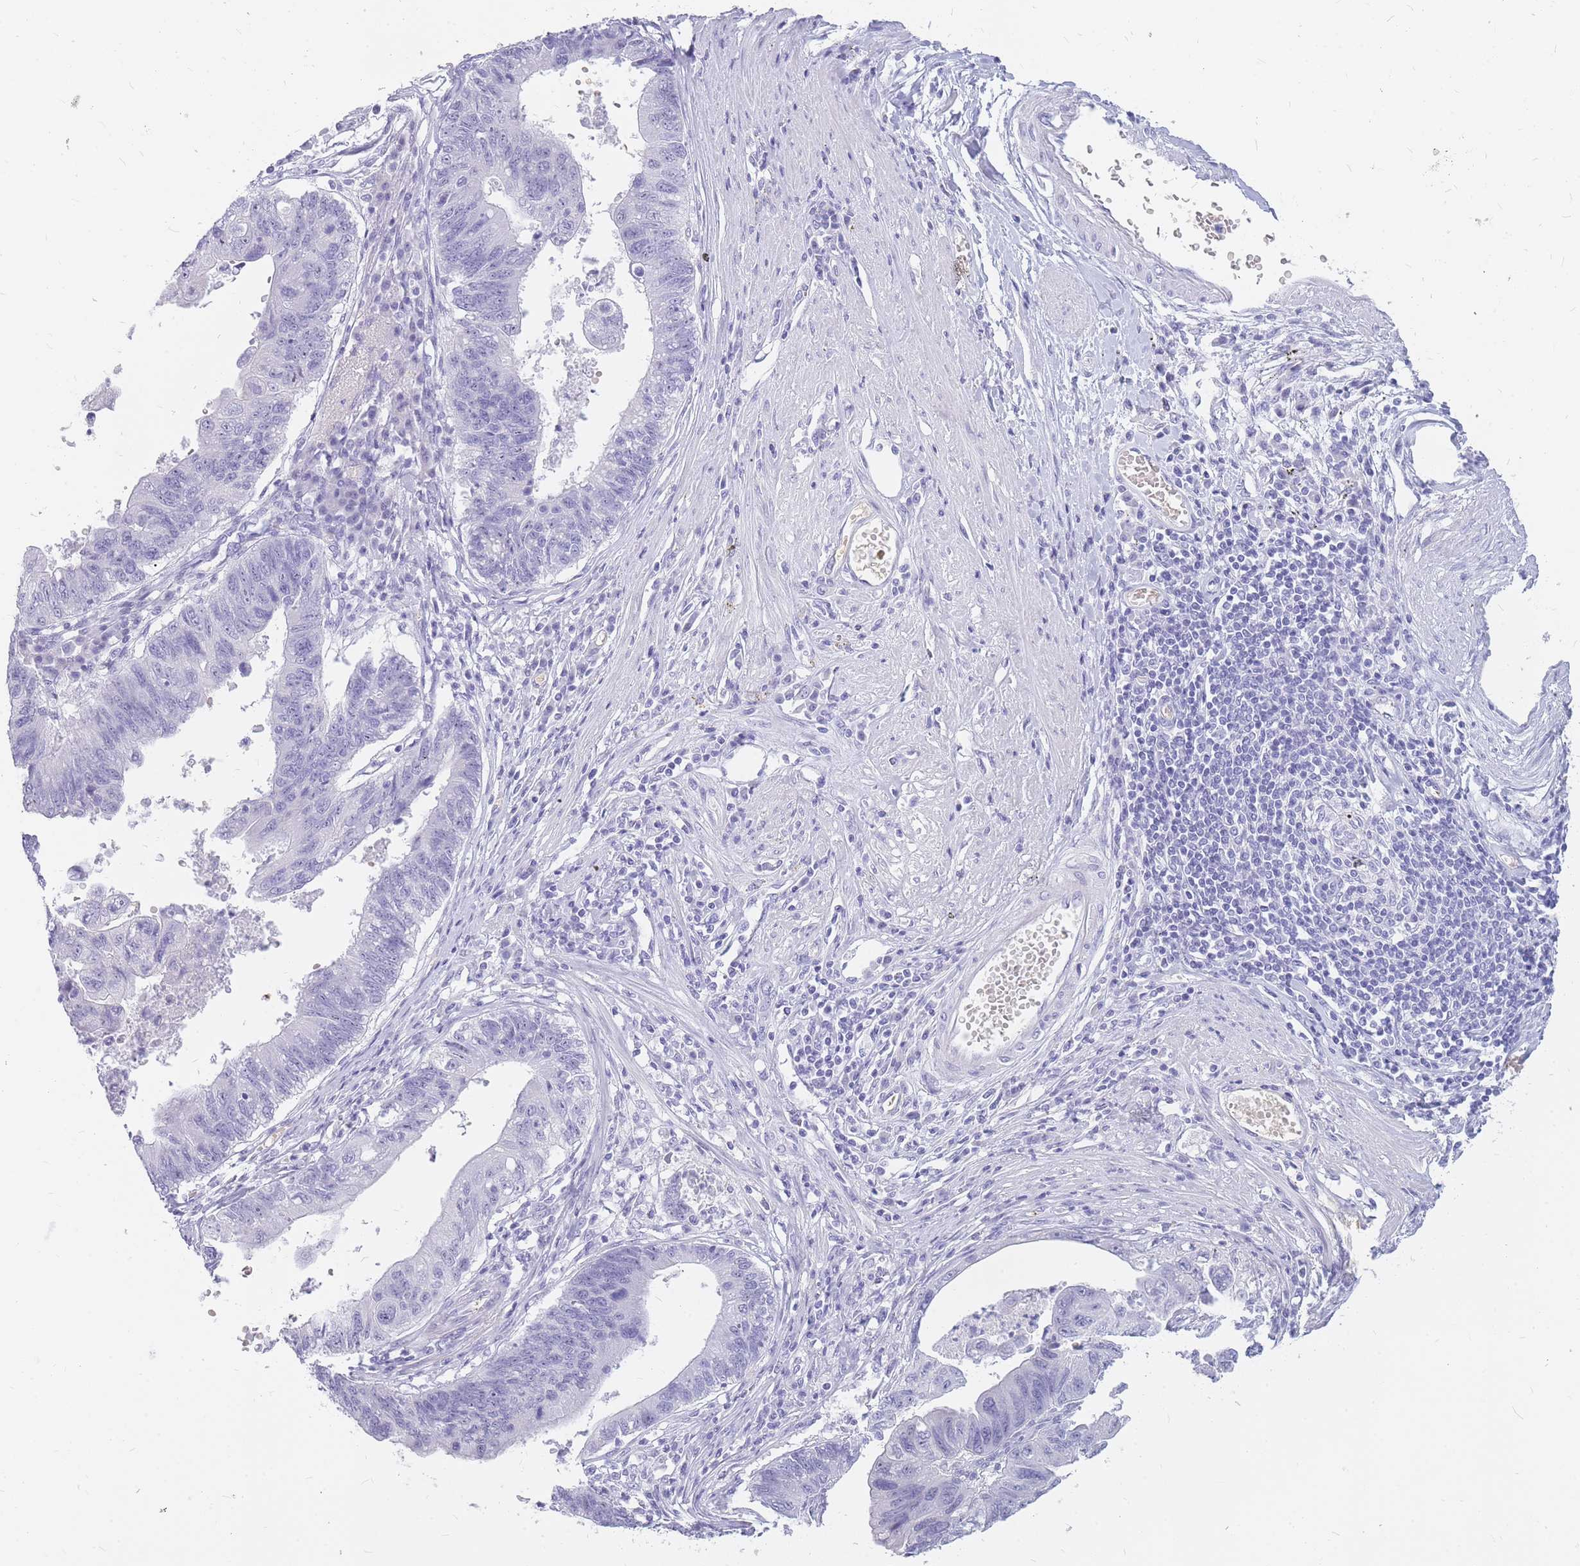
{"staining": {"intensity": "negative", "quantity": "none", "location": "none"}, "tissue": "stomach cancer", "cell_type": "Tumor cells", "image_type": "cancer", "snomed": [{"axis": "morphology", "description": "Adenocarcinoma, NOS"}, {"axis": "topography", "description": "Stomach"}], "caption": "Tumor cells are negative for protein expression in human stomach cancer (adenocarcinoma).", "gene": "INS", "patient": {"sex": "male", "age": 59}}